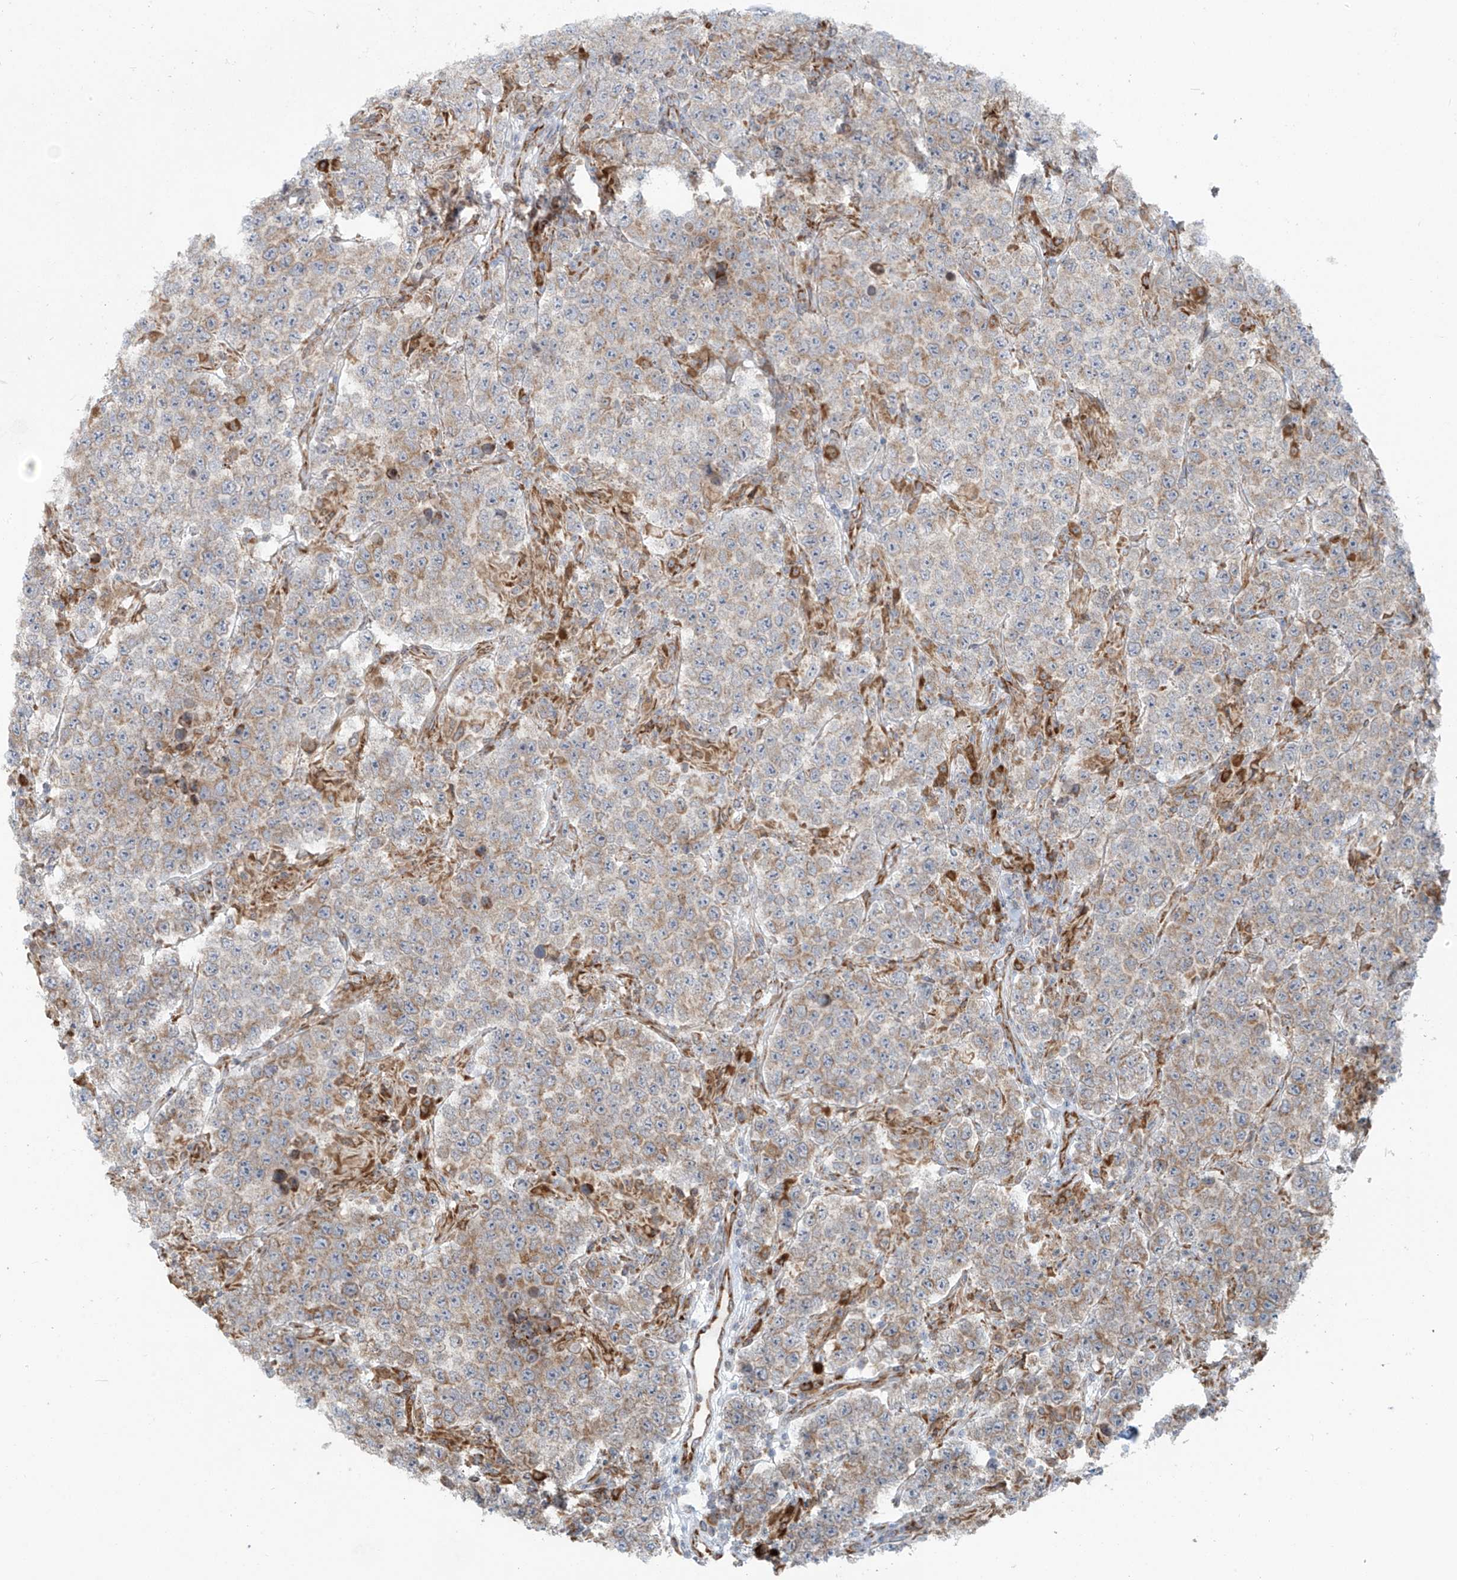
{"staining": {"intensity": "weak", "quantity": "25%-75%", "location": "cytoplasmic/membranous"}, "tissue": "testis cancer", "cell_type": "Tumor cells", "image_type": "cancer", "snomed": [{"axis": "morphology", "description": "Normal tissue, NOS"}, {"axis": "morphology", "description": "Urothelial carcinoma, High grade"}, {"axis": "morphology", "description": "Seminoma, NOS"}, {"axis": "morphology", "description": "Carcinoma, Embryonal, NOS"}, {"axis": "topography", "description": "Urinary bladder"}, {"axis": "topography", "description": "Testis"}], "caption": "Protein expression analysis of testis cancer demonstrates weak cytoplasmic/membranous expression in about 25%-75% of tumor cells.", "gene": "KATNIP", "patient": {"sex": "male", "age": 41}}